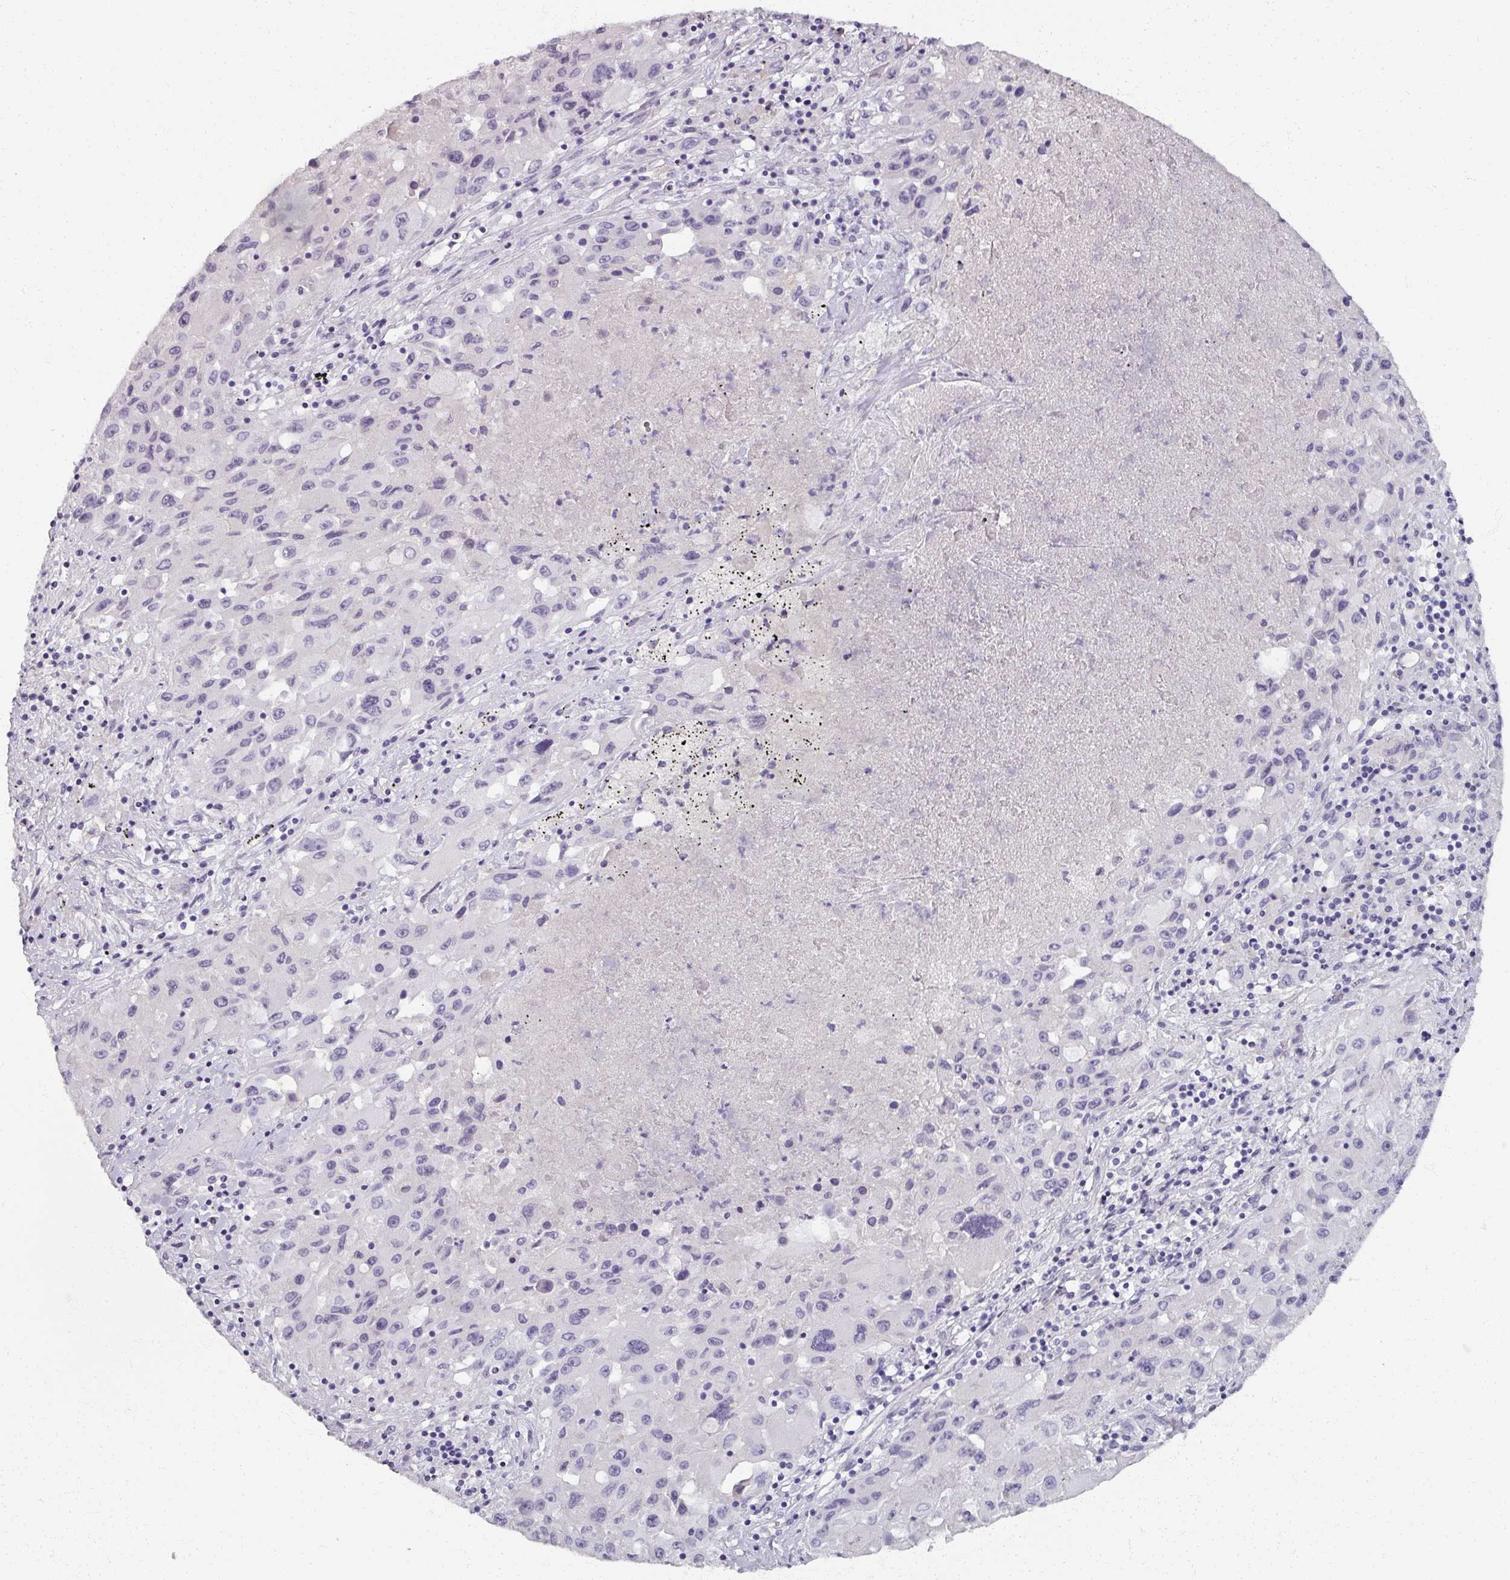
{"staining": {"intensity": "negative", "quantity": "none", "location": "none"}, "tissue": "lung cancer", "cell_type": "Tumor cells", "image_type": "cancer", "snomed": [{"axis": "morphology", "description": "Squamous cell carcinoma, NOS"}, {"axis": "topography", "description": "Lung"}], "caption": "The micrograph displays no significant staining in tumor cells of lung squamous cell carcinoma. The staining was performed using DAB (3,3'-diaminobenzidine) to visualize the protein expression in brown, while the nuclei were stained in blue with hematoxylin (Magnification: 20x).", "gene": "REG3G", "patient": {"sex": "male", "age": 63}}